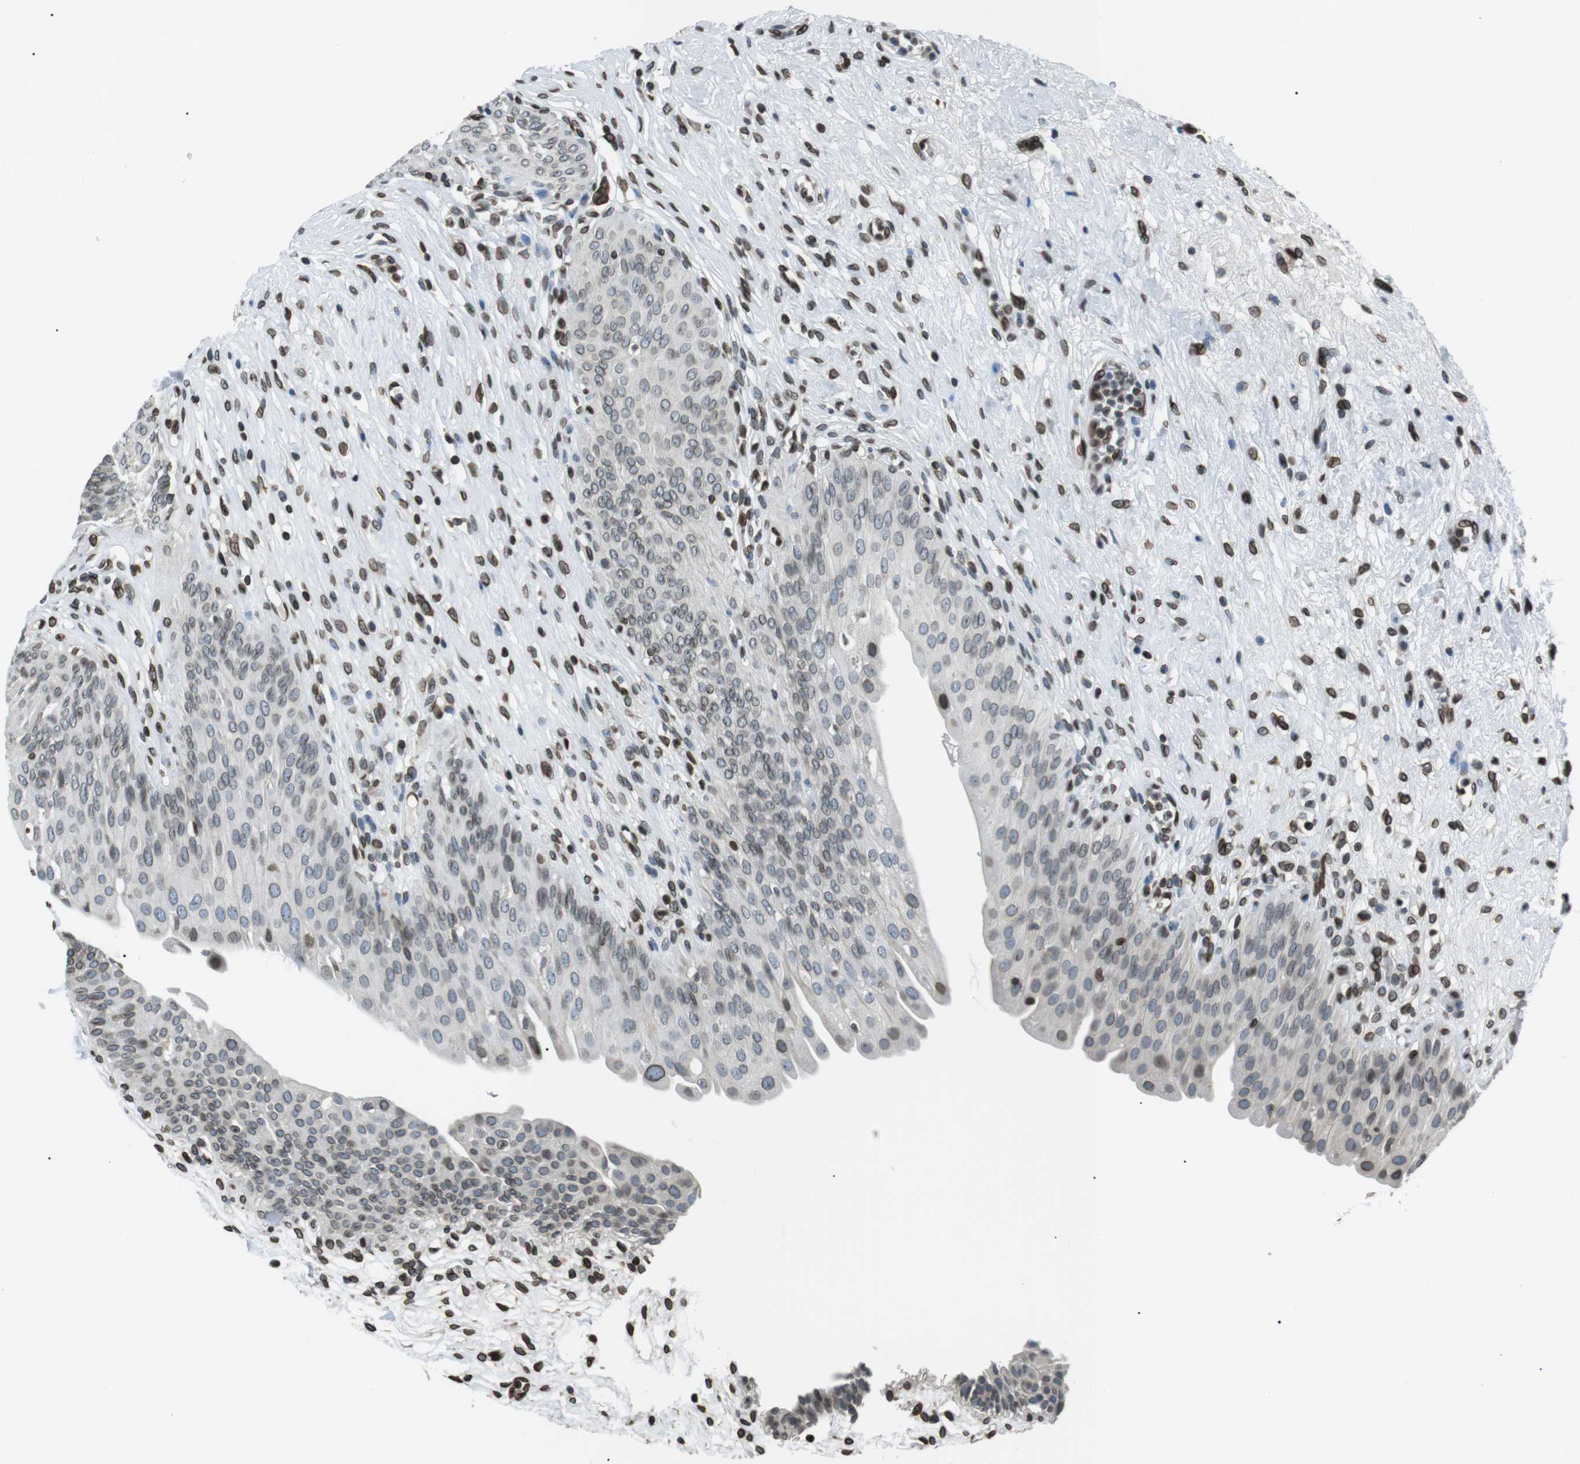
{"staining": {"intensity": "moderate", "quantity": "25%-75%", "location": "cytoplasmic/membranous,nuclear"}, "tissue": "urinary bladder", "cell_type": "Urothelial cells", "image_type": "normal", "snomed": [{"axis": "morphology", "description": "Normal tissue, NOS"}, {"axis": "topography", "description": "Urinary bladder"}], "caption": "Brown immunohistochemical staining in unremarkable urinary bladder demonstrates moderate cytoplasmic/membranous,nuclear positivity in approximately 25%-75% of urothelial cells. (brown staining indicates protein expression, while blue staining denotes nuclei).", "gene": "TMX4", "patient": {"sex": "male", "age": 46}}